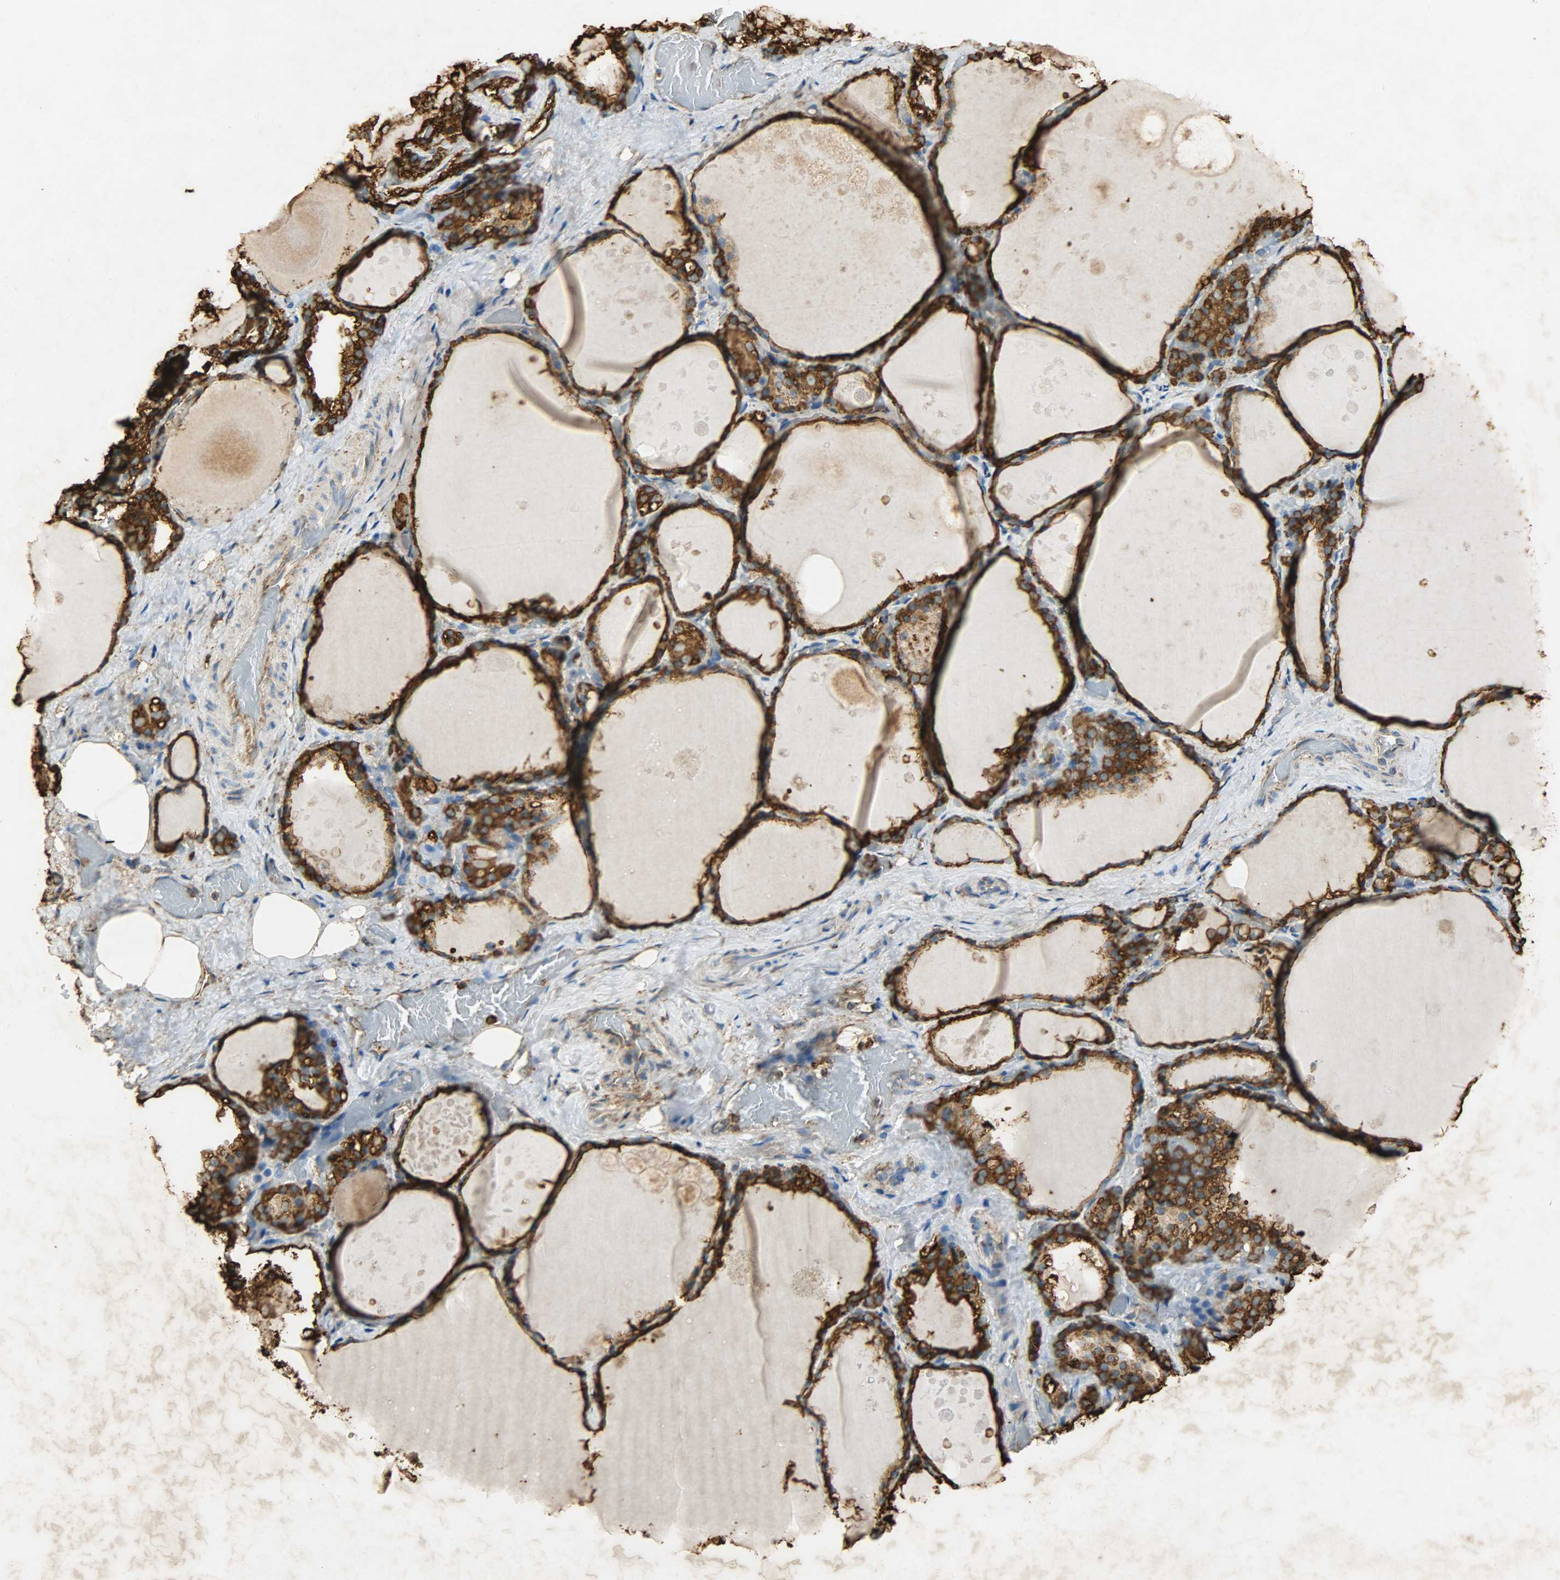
{"staining": {"intensity": "strong", "quantity": ">75%", "location": "cytoplasmic/membranous"}, "tissue": "thyroid gland", "cell_type": "Glandular cells", "image_type": "normal", "snomed": [{"axis": "morphology", "description": "Normal tissue, NOS"}, {"axis": "topography", "description": "Thyroid gland"}], "caption": "This micrograph exhibits immunohistochemistry (IHC) staining of unremarkable human thyroid gland, with high strong cytoplasmic/membranous staining in approximately >75% of glandular cells.", "gene": "HSP90B1", "patient": {"sex": "male", "age": 61}}